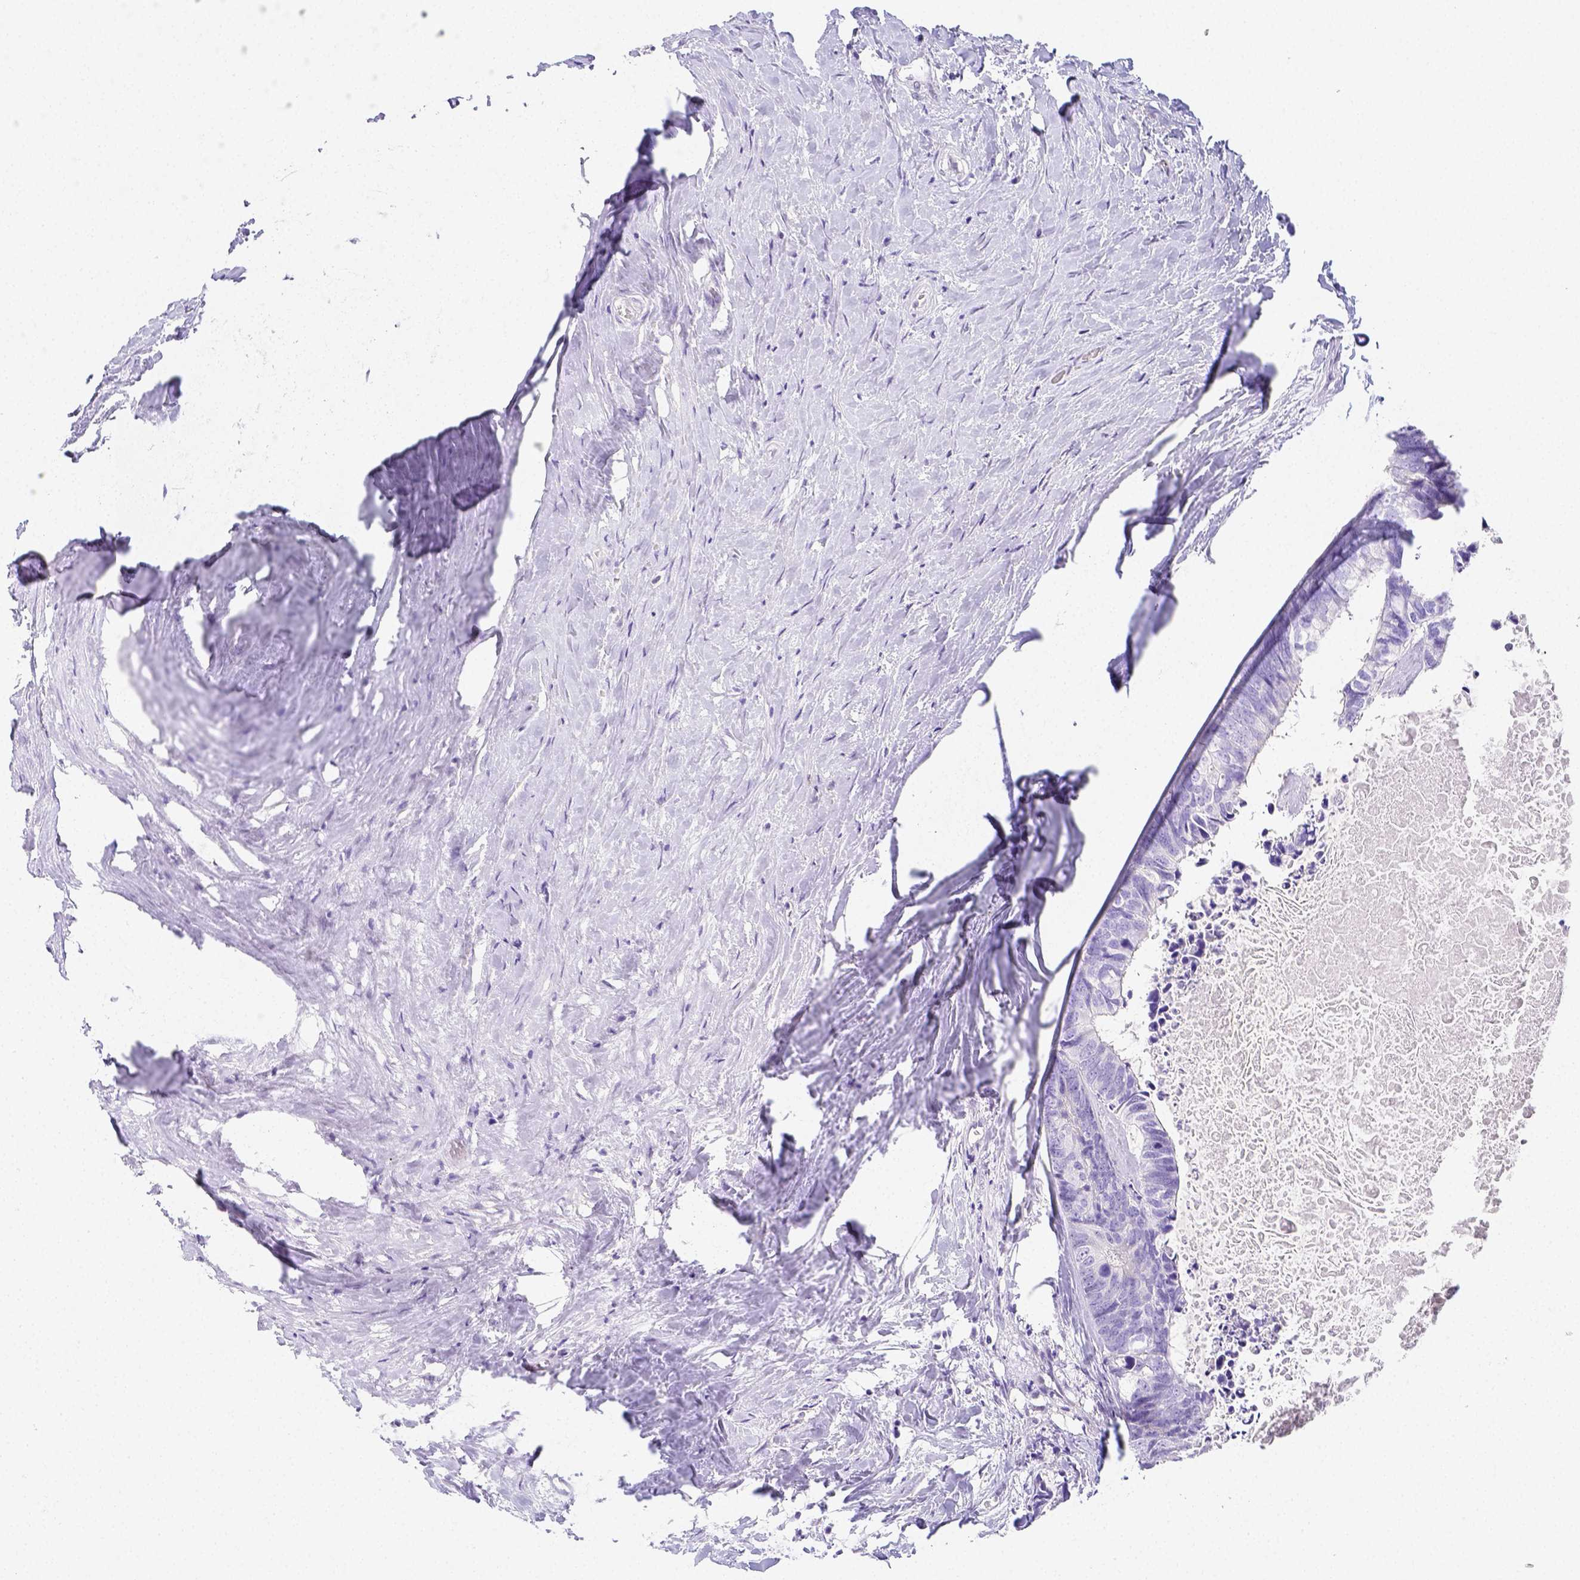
{"staining": {"intensity": "negative", "quantity": "none", "location": "none"}, "tissue": "colorectal cancer", "cell_type": "Tumor cells", "image_type": "cancer", "snomed": [{"axis": "morphology", "description": "Adenocarcinoma, NOS"}, {"axis": "topography", "description": "Colon"}, {"axis": "topography", "description": "Rectum"}], "caption": "This is a micrograph of immunohistochemistry (IHC) staining of colorectal cancer (adenocarcinoma), which shows no staining in tumor cells.", "gene": "ARHGAP36", "patient": {"sex": "male", "age": 57}}